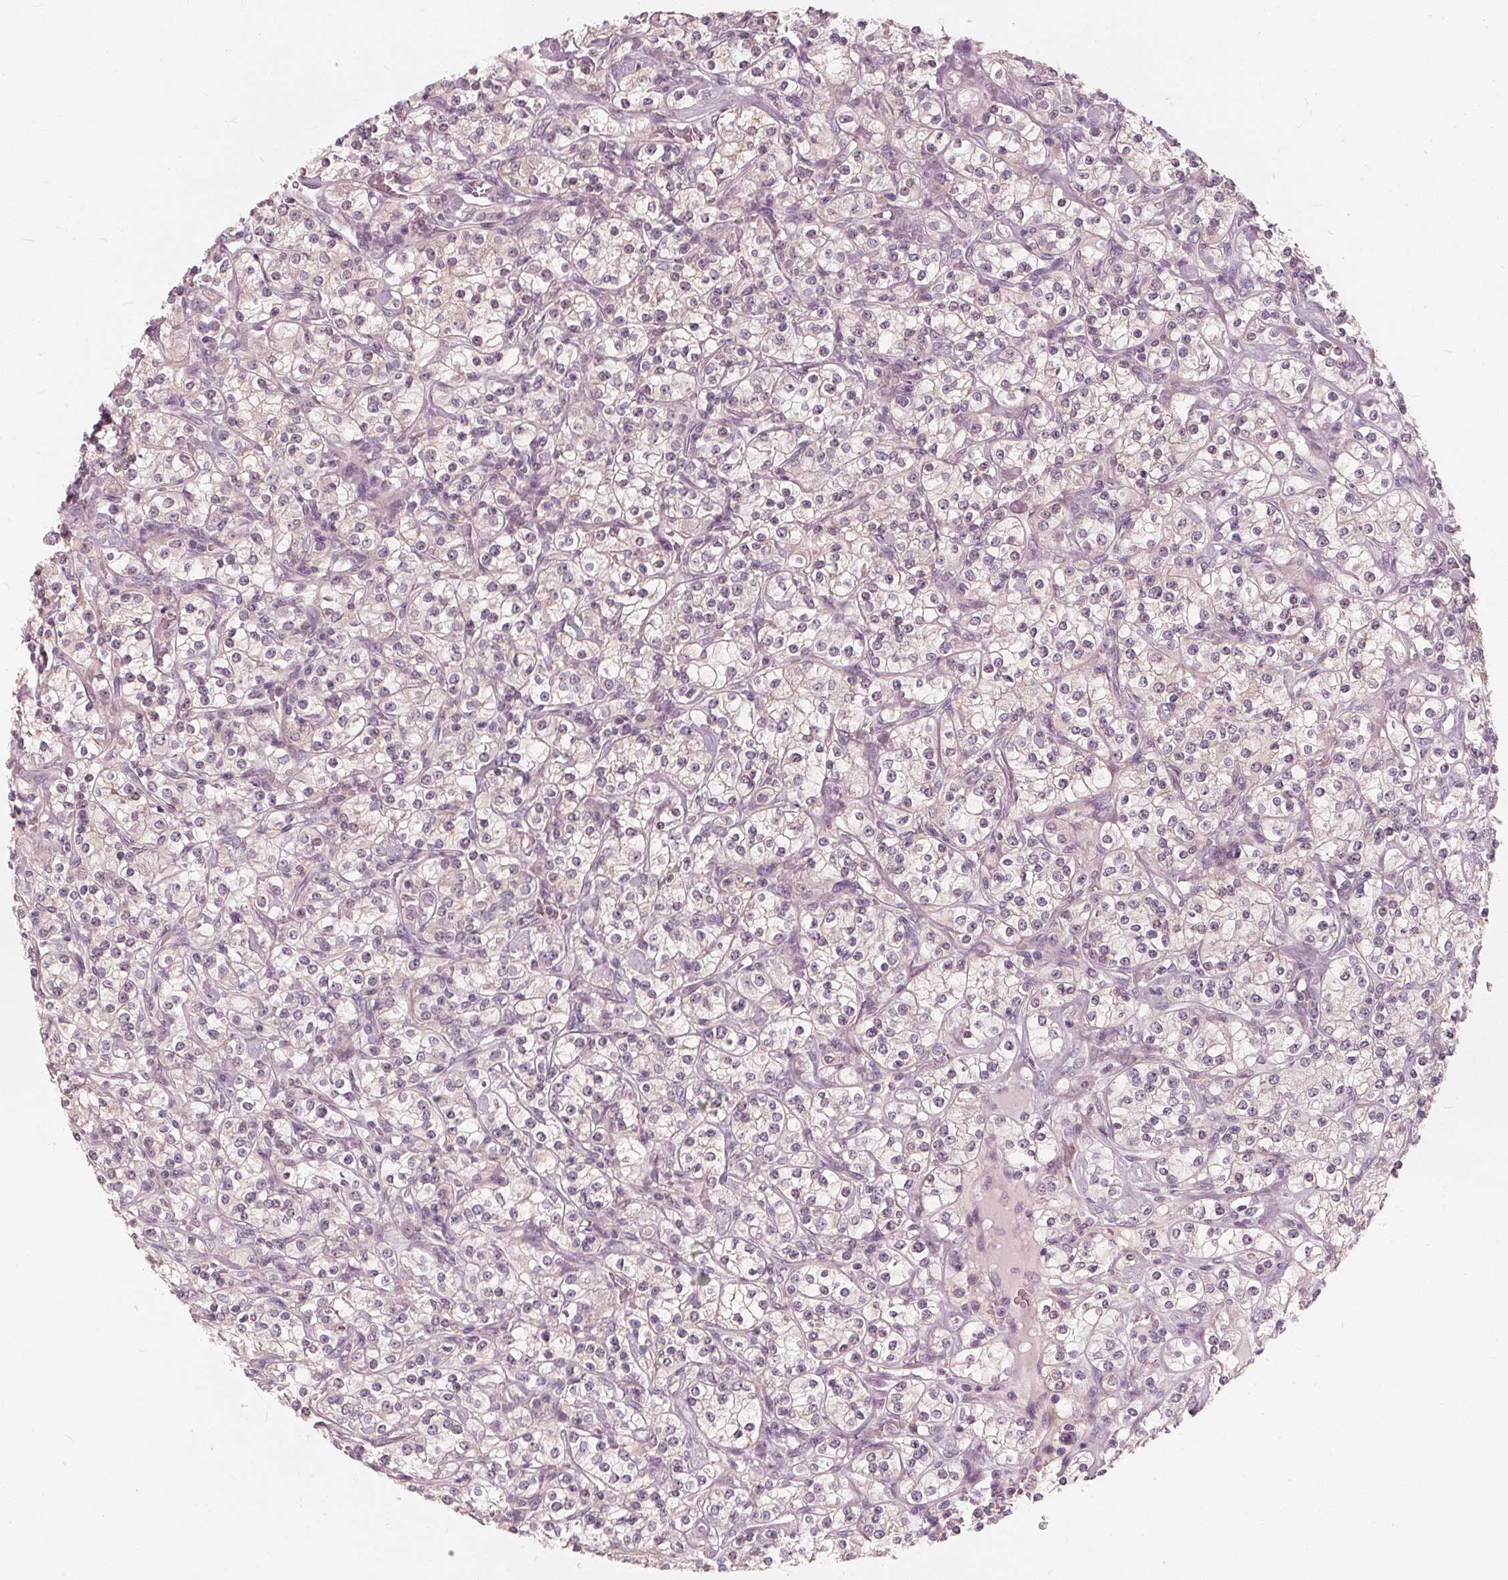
{"staining": {"intensity": "negative", "quantity": "none", "location": "none"}, "tissue": "renal cancer", "cell_type": "Tumor cells", "image_type": "cancer", "snomed": [{"axis": "morphology", "description": "Adenocarcinoma, NOS"}, {"axis": "topography", "description": "Kidney"}], "caption": "Tumor cells are negative for brown protein staining in renal cancer.", "gene": "SAT2", "patient": {"sex": "male", "age": 77}}